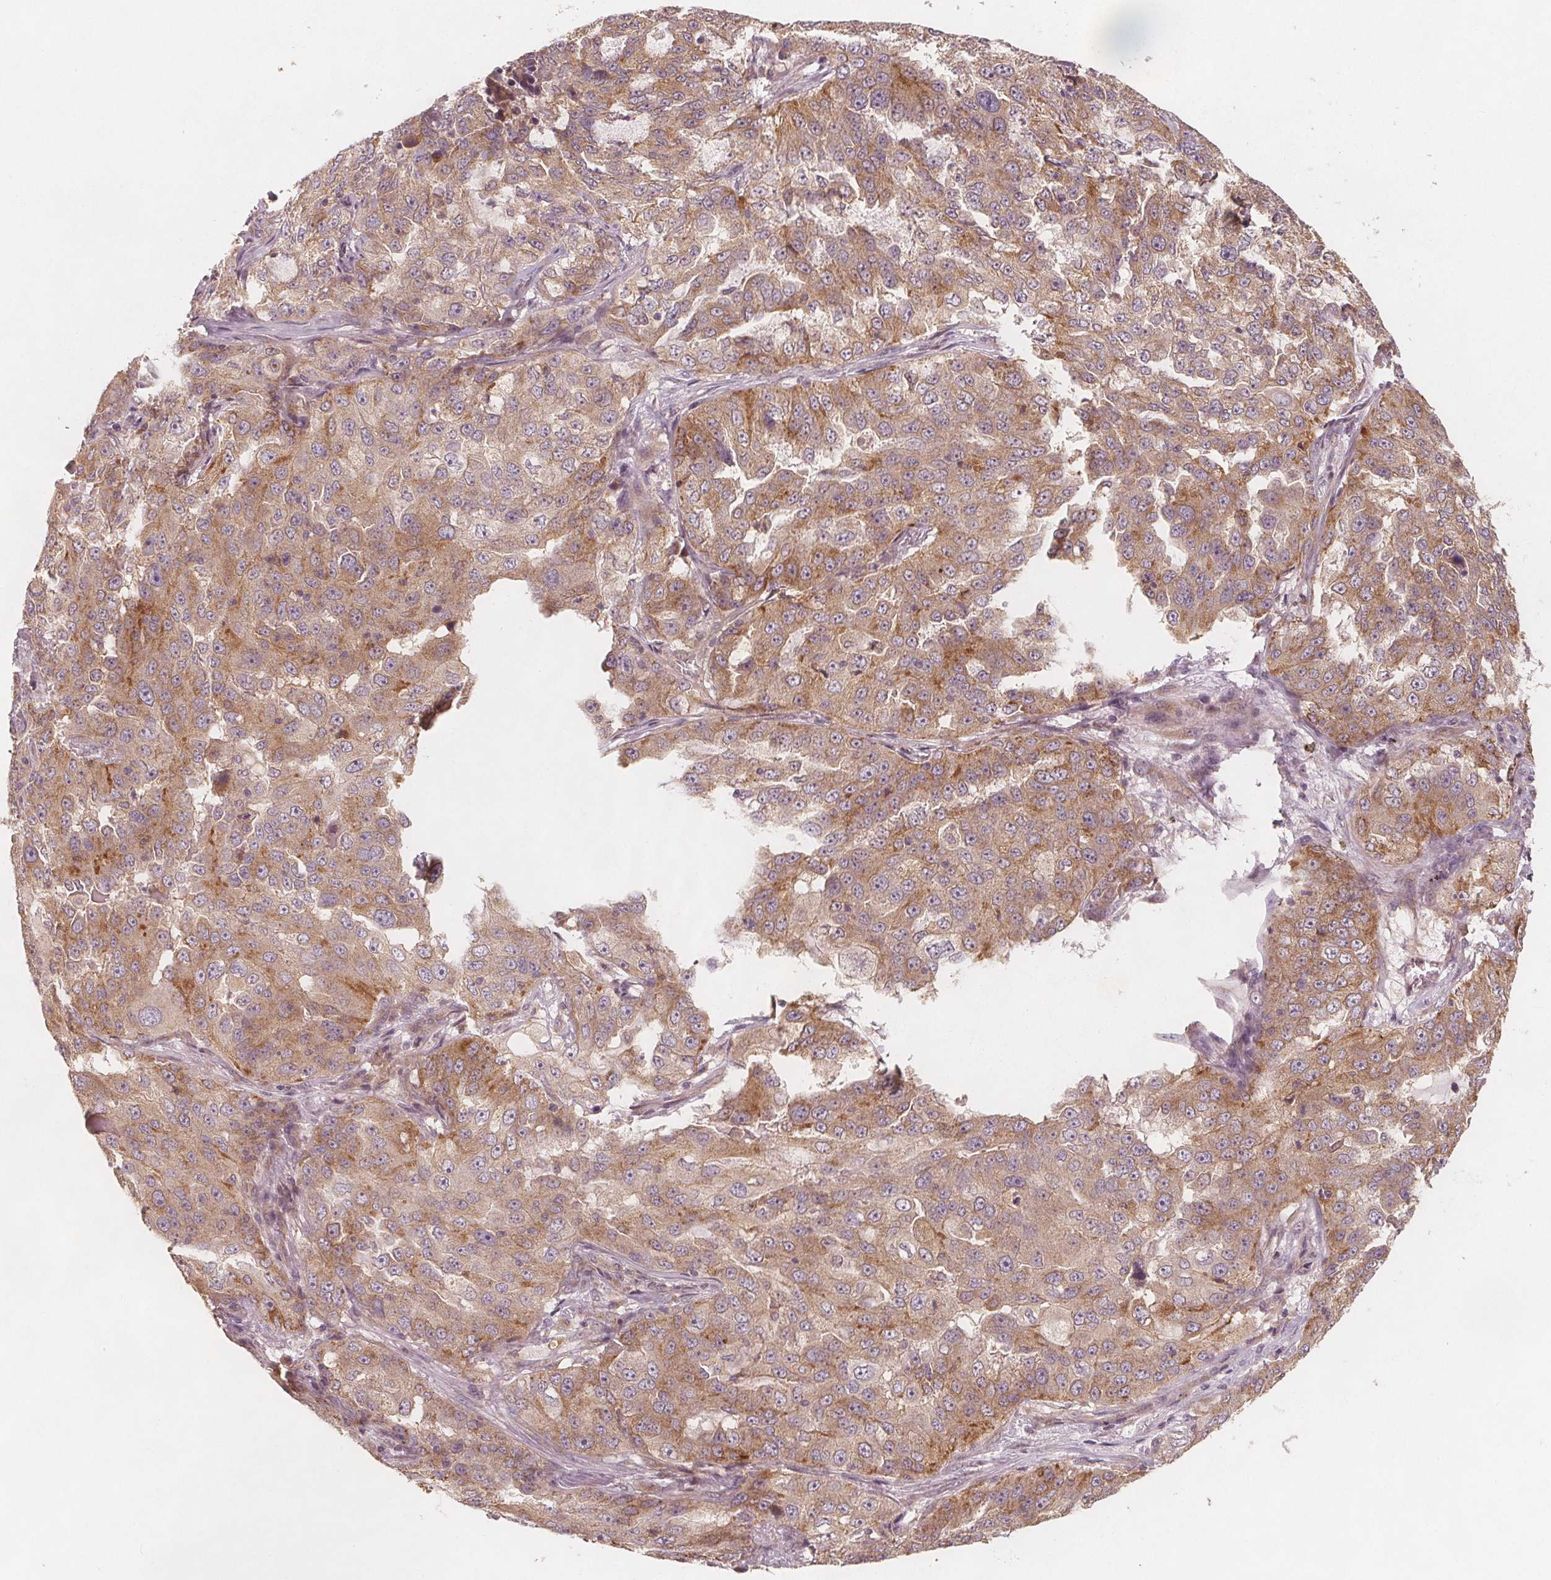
{"staining": {"intensity": "moderate", "quantity": ">75%", "location": "cytoplasmic/membranous"}, "tissue": "lung cancer", "cell_type": "Tumor cells", "image_type": "cancer", "snomed": [{"axis": "morphology", "description": "Adenocarcinoma, NOS"}, {"axis": "topography", "description": "Lung"}], "caption": "A brown stain shows moderate cytoplasmic/membranous positivity of a protein in human lung adenocarcinoma tumor cells. The protein is shown in brown color, while the nuclei are stained blue.", "gene": "NCSTN", "patient": {"sex": "female", "age": 61}}